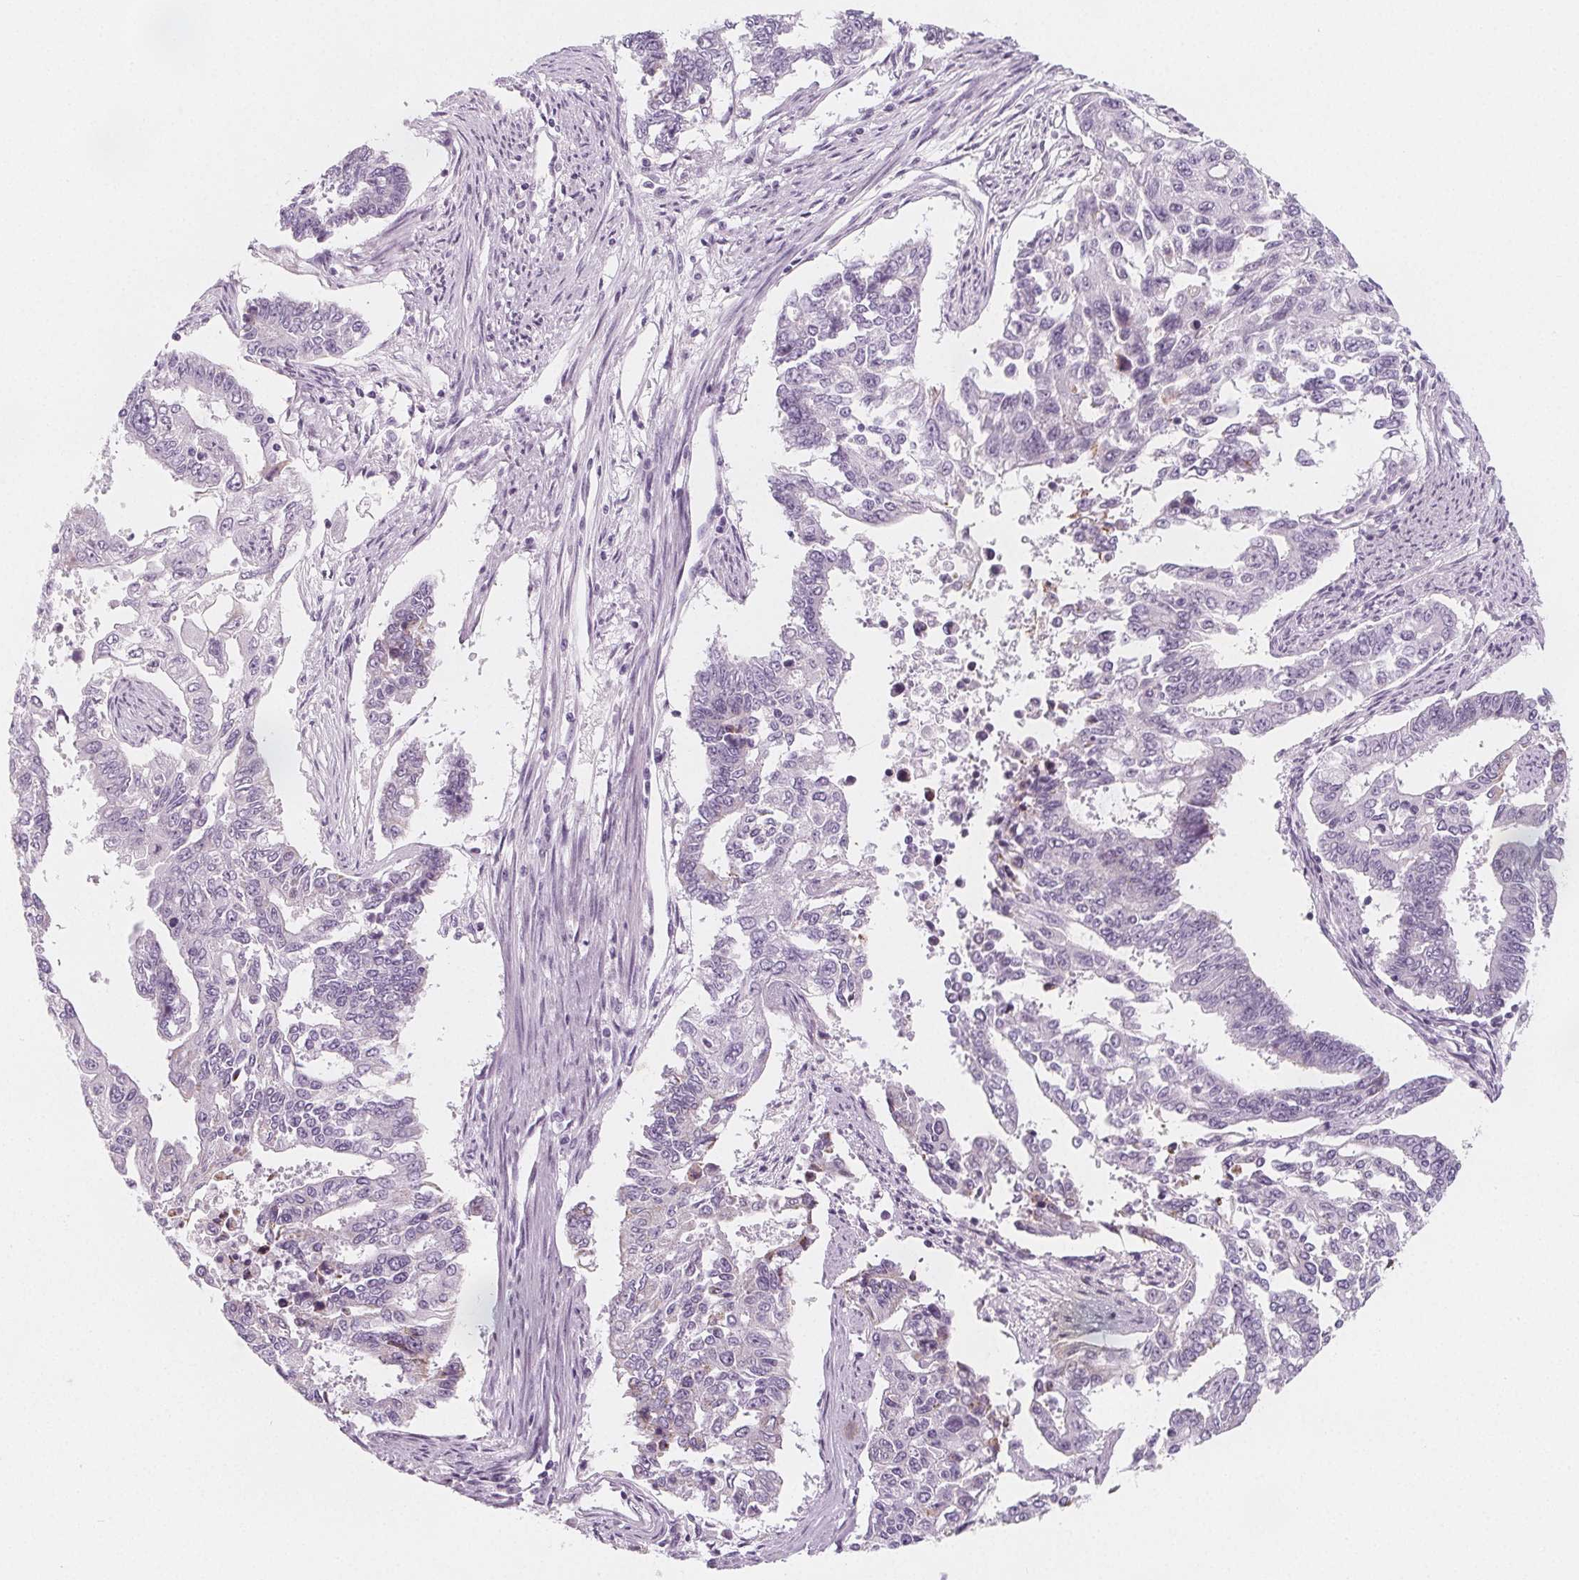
{"staining": {"intensity": "negative", "quantity": "none", "location": "none"}, "tissue": "endometrial cancer", "cell_type": "Tumor cells", "image_type": "cancer", "snomed": [{"axis": "morphology", "description": "Adenocarcinoma, NOS"}, {"axis": "topography", "description": "Uterus"}], "caption": "Protein analysis of adenocarcinoma (endometrial) demonstrates no significant staining in tumor cells.", "gene": "IL17C", "patient": {"sex": "female", "age": 59}}